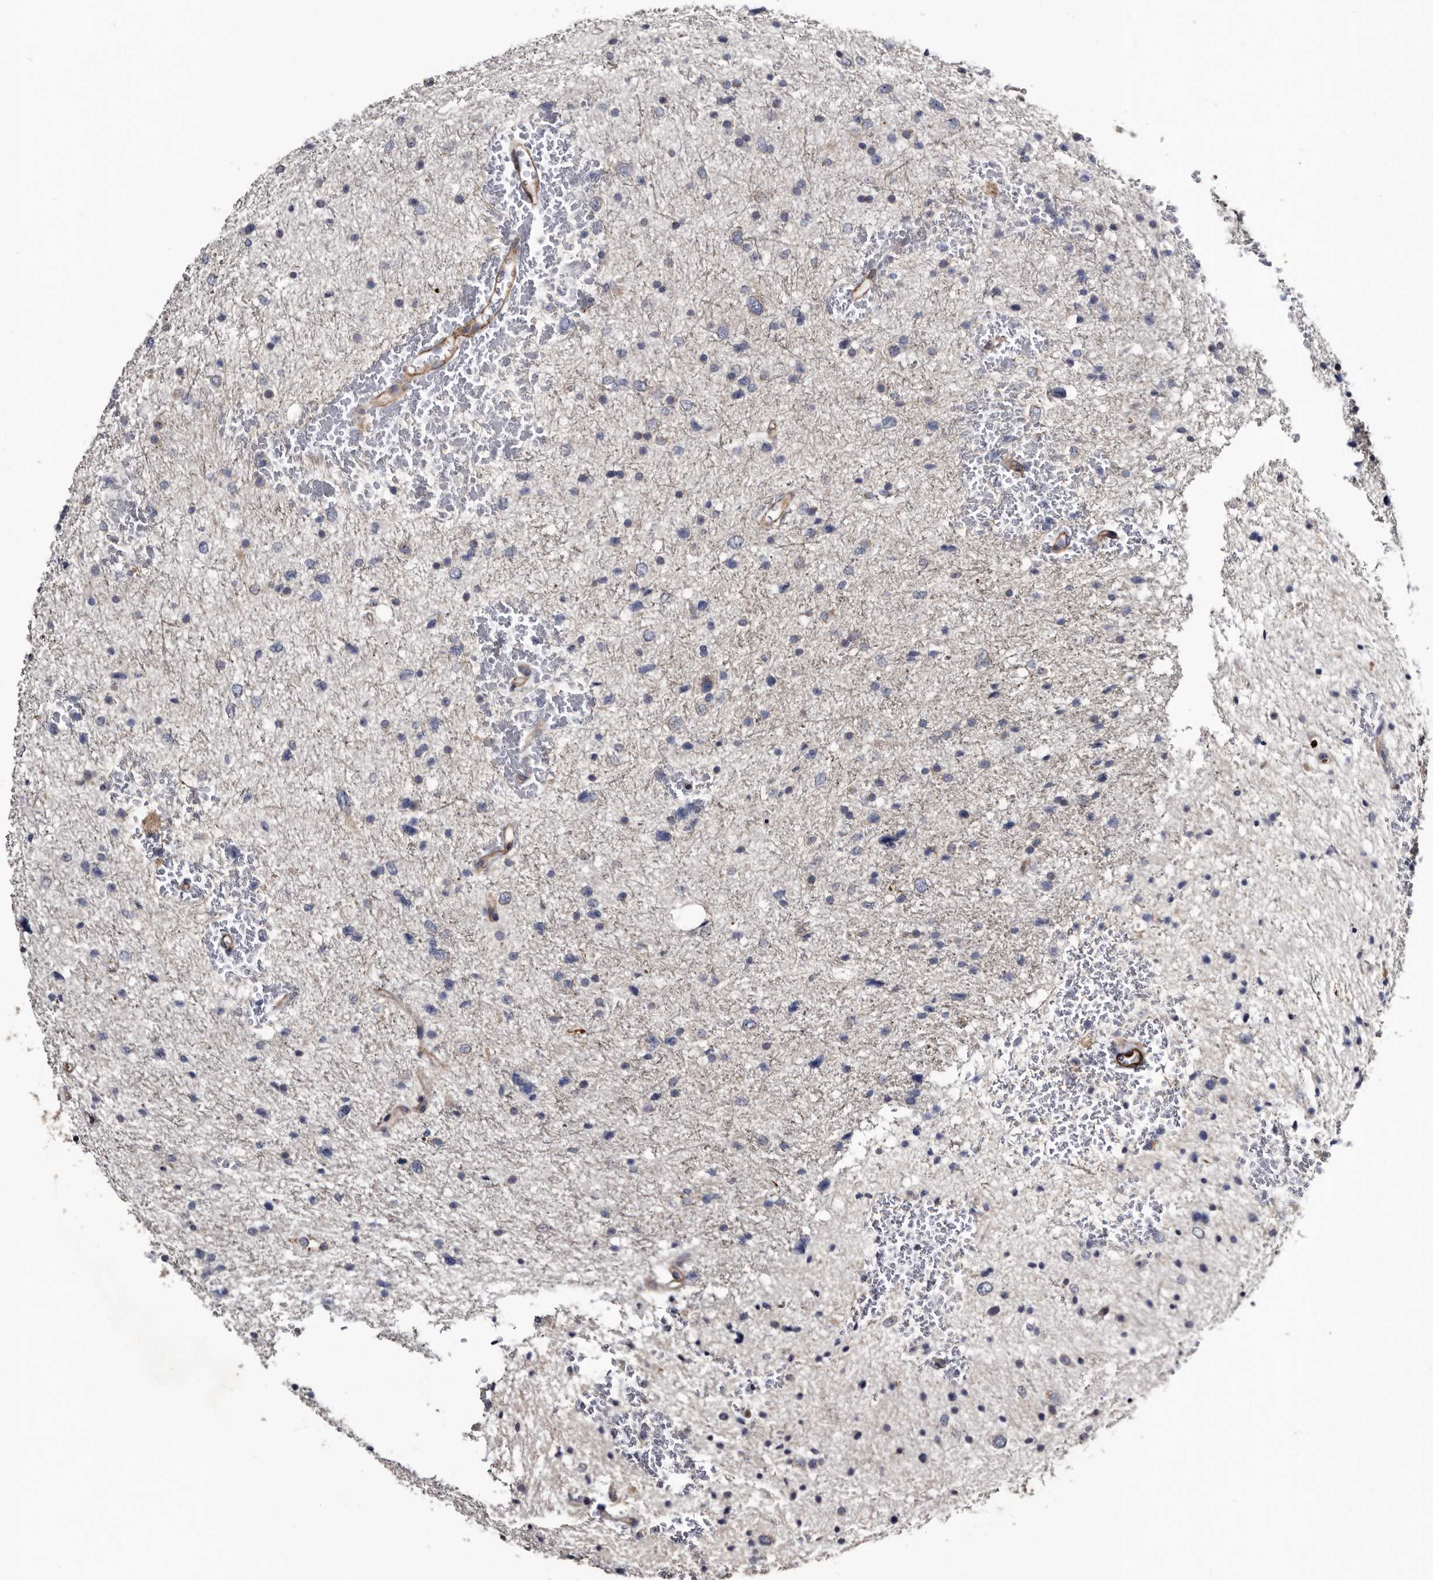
{"staining": {"intensity": "negative", "quantity": "none", "location": "none"}, "tissue": "glioma", "cell_type": "Tumor cells", "image_type": "cancer", "snomed": [{"axis": "morphology", "description": "Glioma, malignant, Low grade"}, {"axis": "topography", "description": "Brain"}], "caption": "Malignant glioma (low-grade) stained for a protein using IHC exhibits no staining tumor cells.", "gene": "IARS1", "patient": {"sex": "female", "age": 37}}